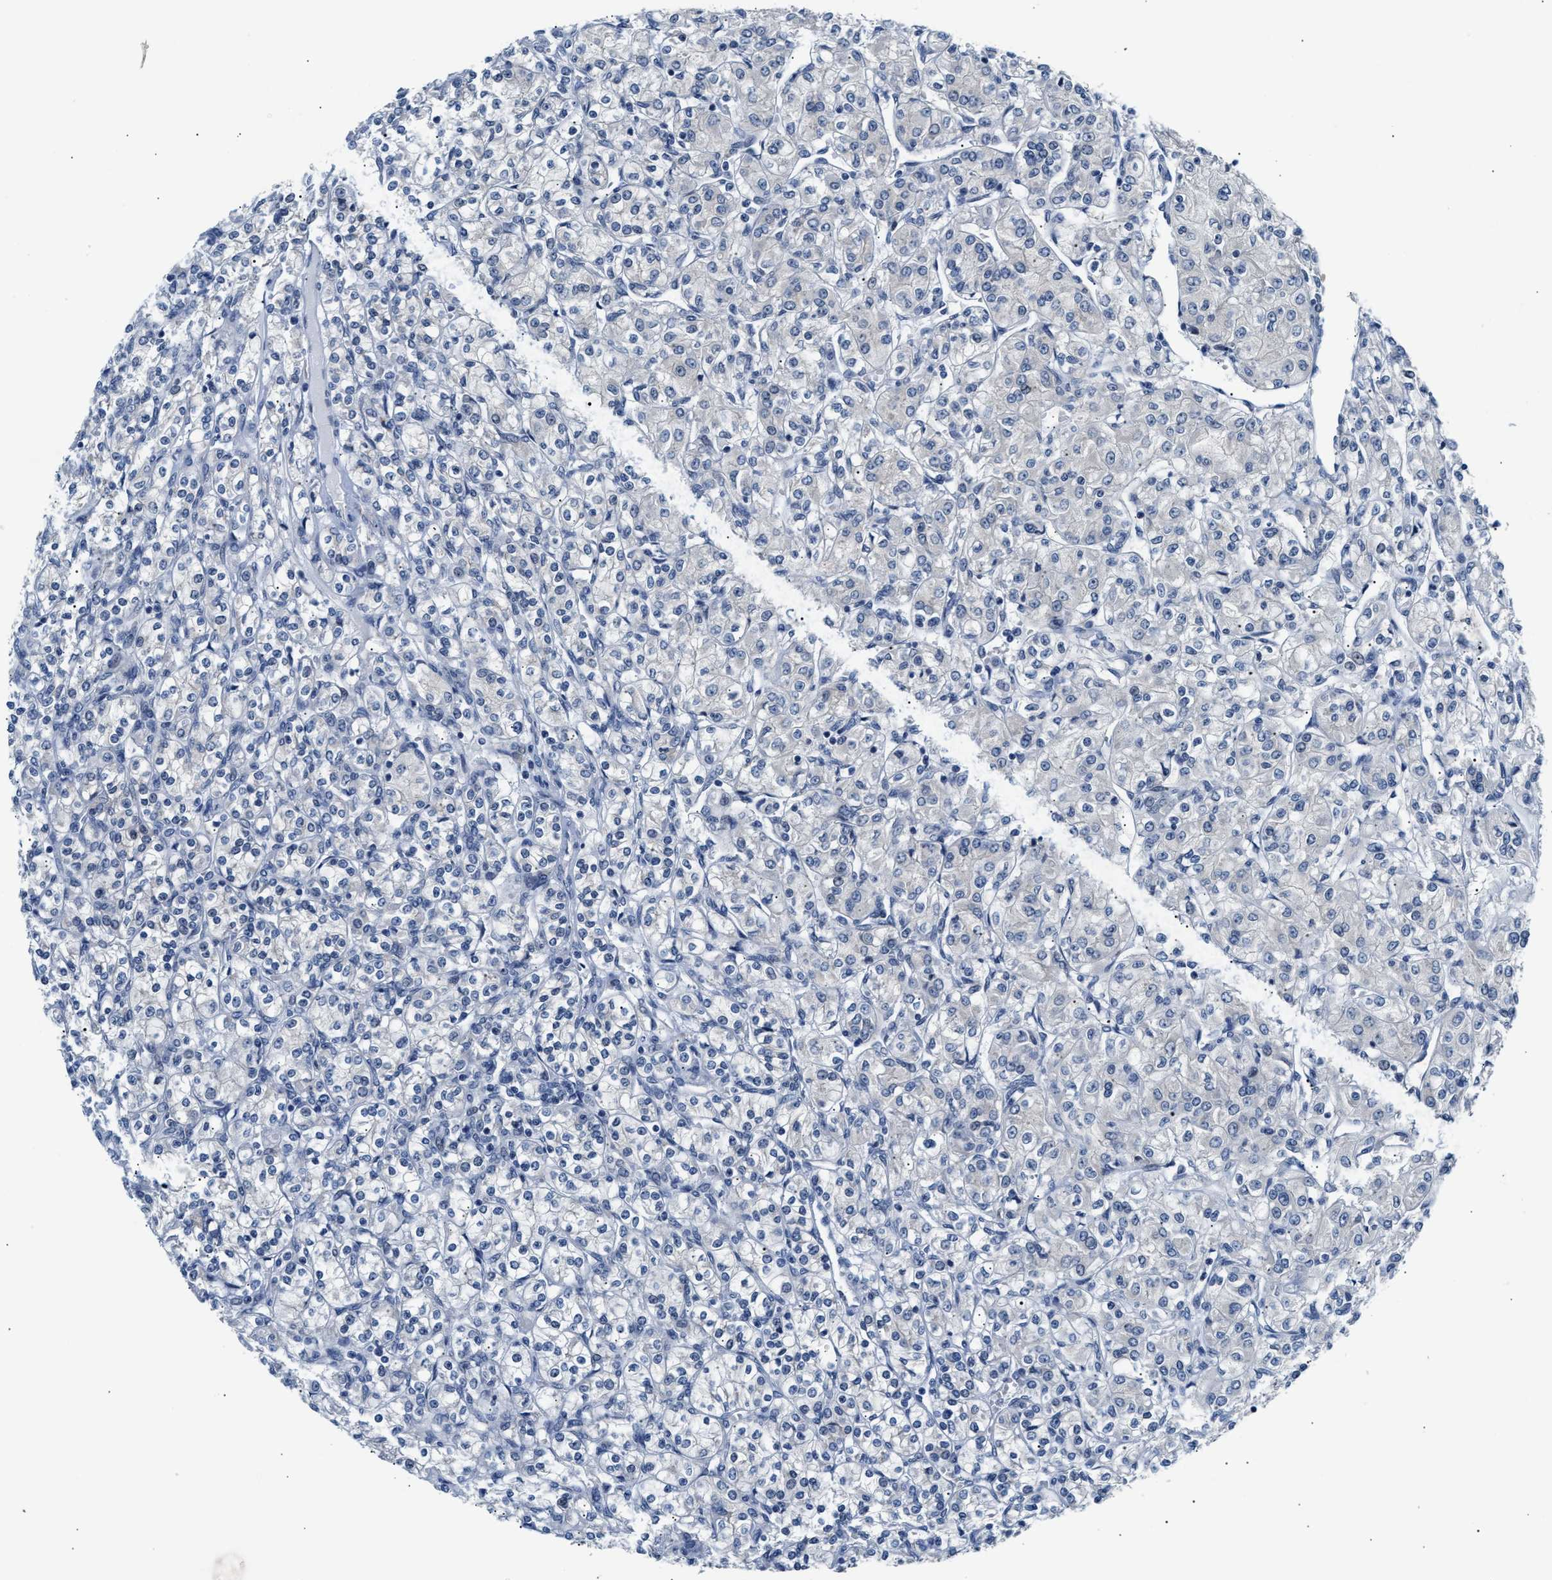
{"staining": {"intensity": "negative", "quantity": "none", "location": "none"}, "tissue": "renal cancer", "cell_type": "Tumor cells", "image_type": "cancer", "snomed": [{"axis": "morphology", "description": "Adenocarcinoma, NOS"}, {"axis": "topography", "description": "Kidney"}], "caption": "This is a image of IHC staining of renal cancer (adenocarcinoma), which shows no expression in tumor cells.", "gene": "PPM1H", "patient": {"sex": "male", "age": 77}}